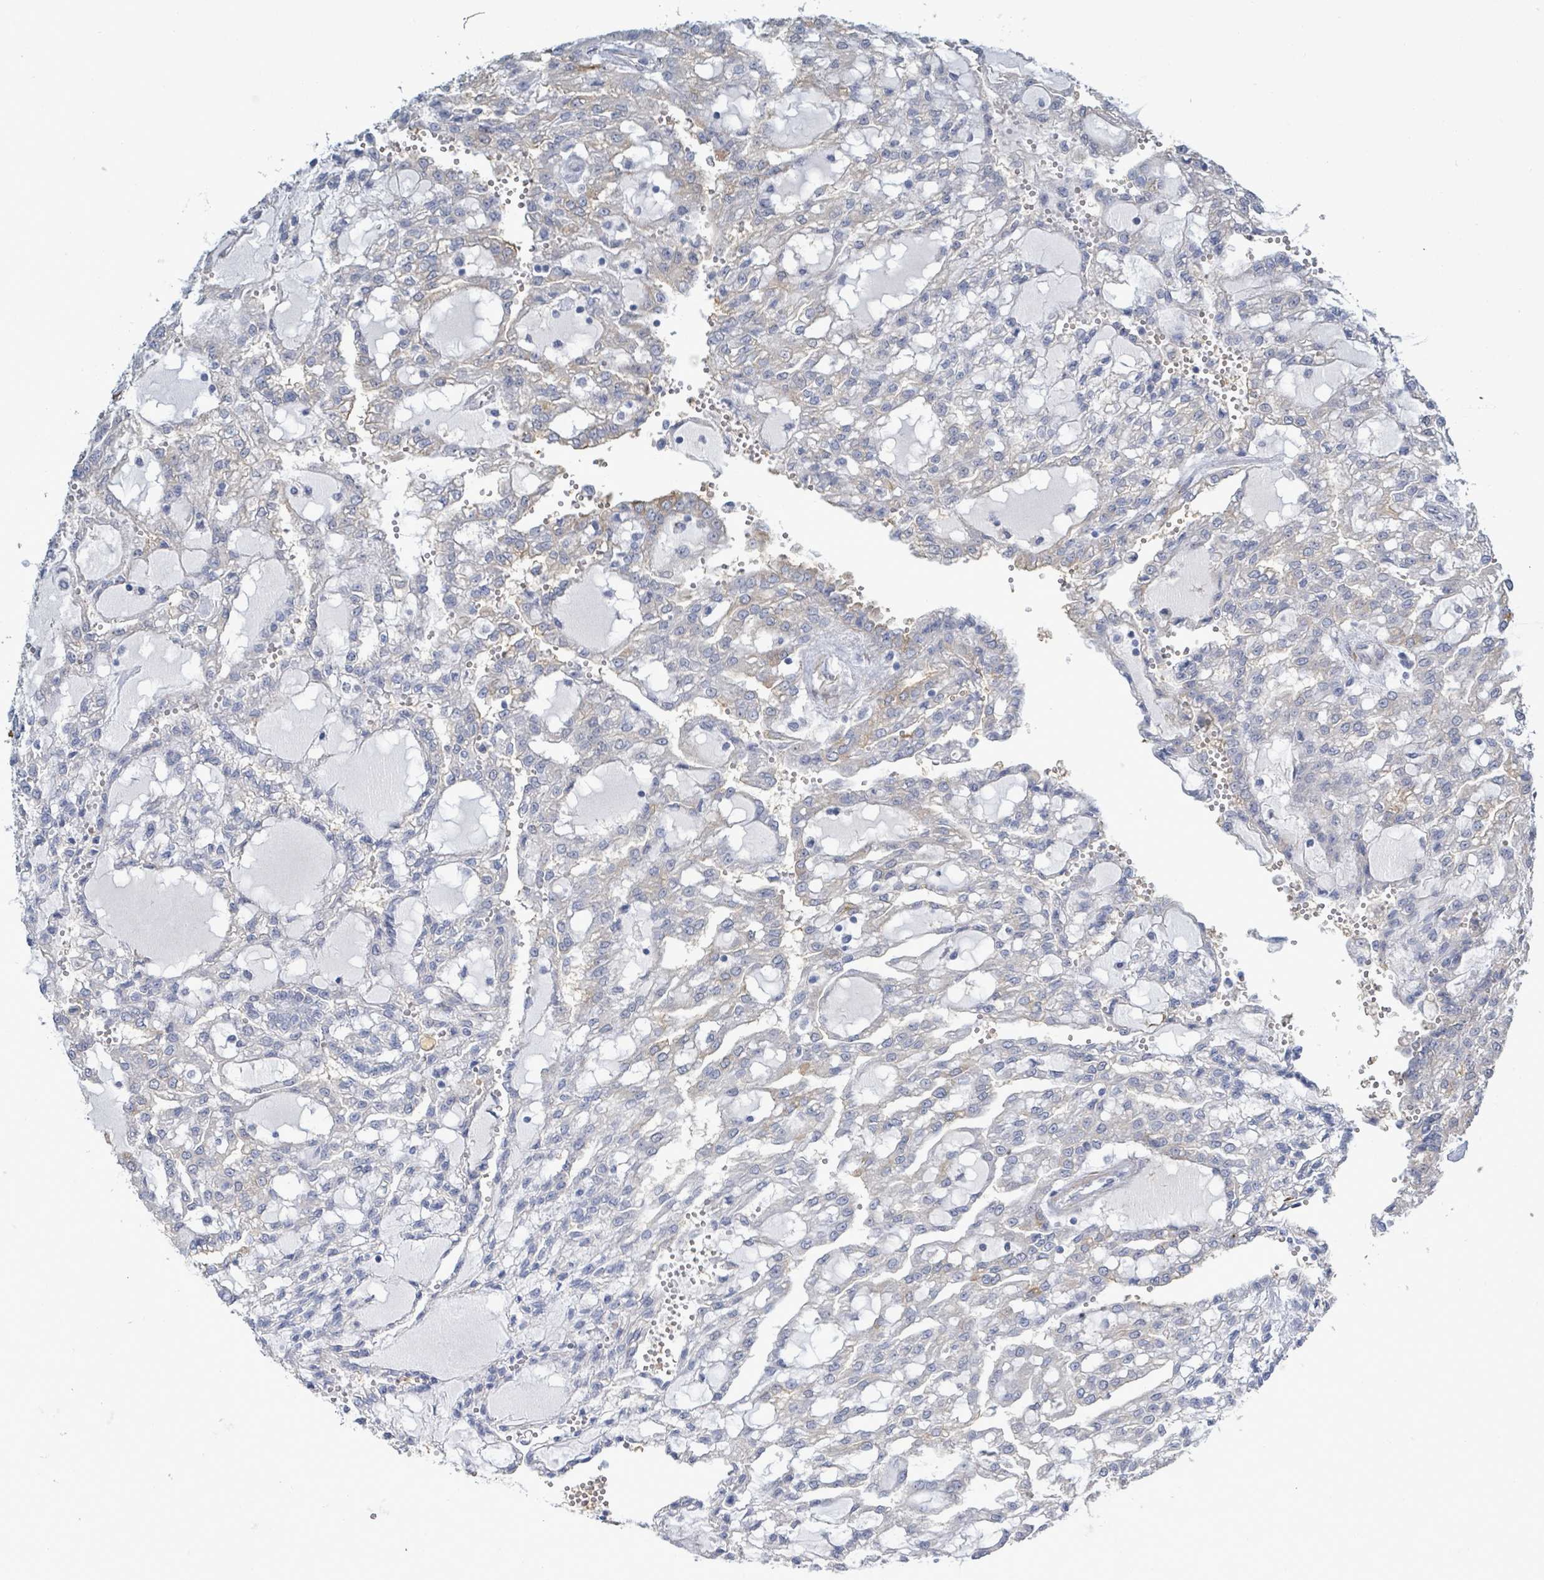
{"staining": {"intensity": "negative", "quantity": "none", "location": "none"}, "tissue": "renal cancer", "cell_type": "Tumor cells", "image_type": "cancer", "snomed": [{"axis": "morphology", "description": "Adenocarcinoma, NOS"}, {"axis": "topography", "description": "Kidney"}], "caption": "The micrograph demonstrates no staining of tumor cells in renal adenocarcinoma. (DAB (3,3'-diaminobenzidine) IHC, high magnification).", "gene": "DMRTC1B", "patient": {"sex": "male", "age": 63}}